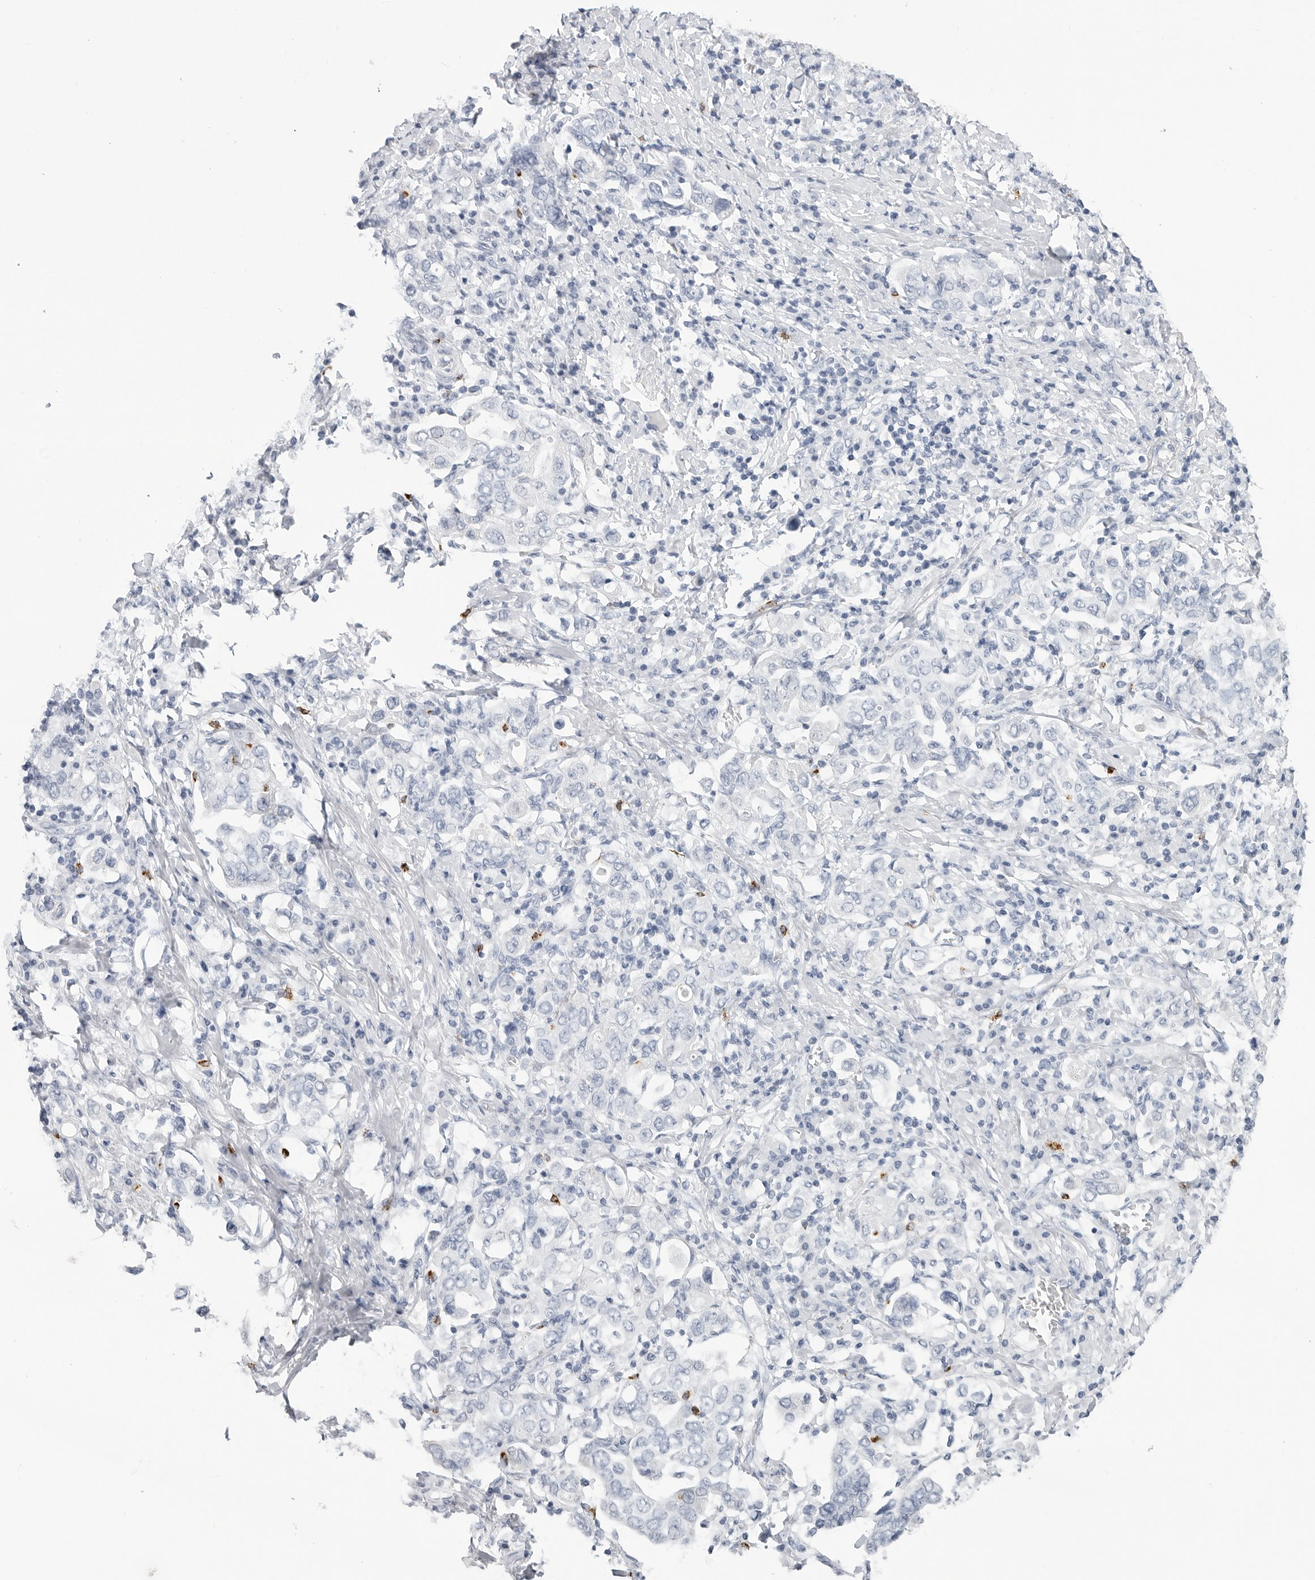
{"staining": {"intensity": "negative", "quantity": "none", "location": "none"}, "tissue": "stomach cancer", "cell_type": "Tumor cells", "image_type": "cancer", "snomed": [{"axis": "morphology", "description": "Adenocarcinoma, NOS"}, {"axis": "topography", "description": "Stomach, upper"}], "caption": "The photomicrograph reveals no significant staining in tumor cells of stomach cancer.", "gene": "HSPB7", "patient": {"sex": "male", "age": 62}}